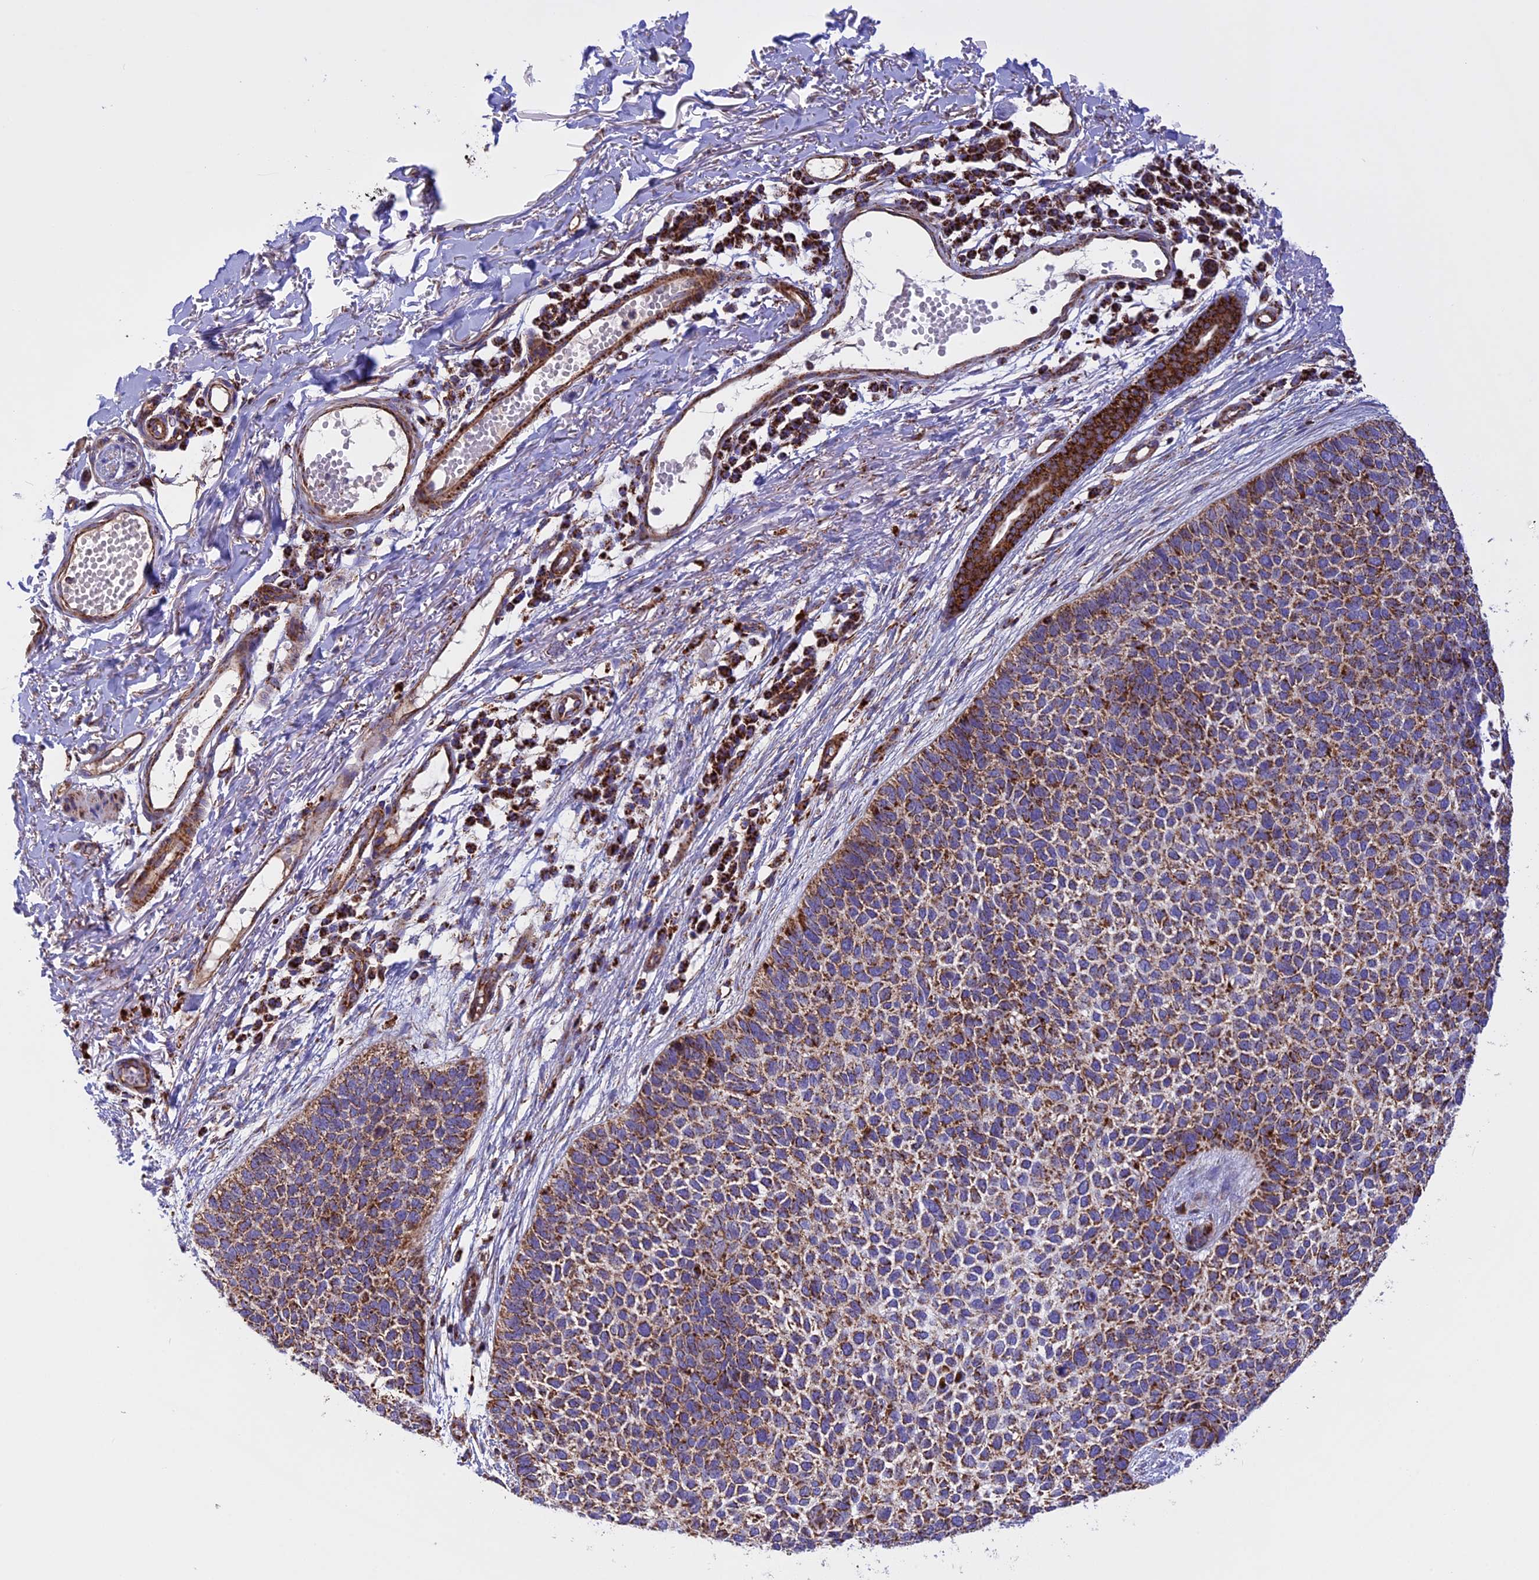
{"staining": {"intensity": "strong", "quantity": "25%-75%", "location": "cytoplasmic/membranous"}, "tissue": "skin cancer", "cell_type": "Tumor cells", "image_type": "cancer", "snomed": [{"axis": "morphology", "description": "Basal cell carcinoma"}, {"axis": "topography", "description": "Skin"}], "caption": "A brown stain labels strong cytoplasmic/membranous positivity of a protein in human basal cell carcinoma (skin) tumor cells.", "gene": "UQCRB", "patient": {"sex": "female", "age": 84}}